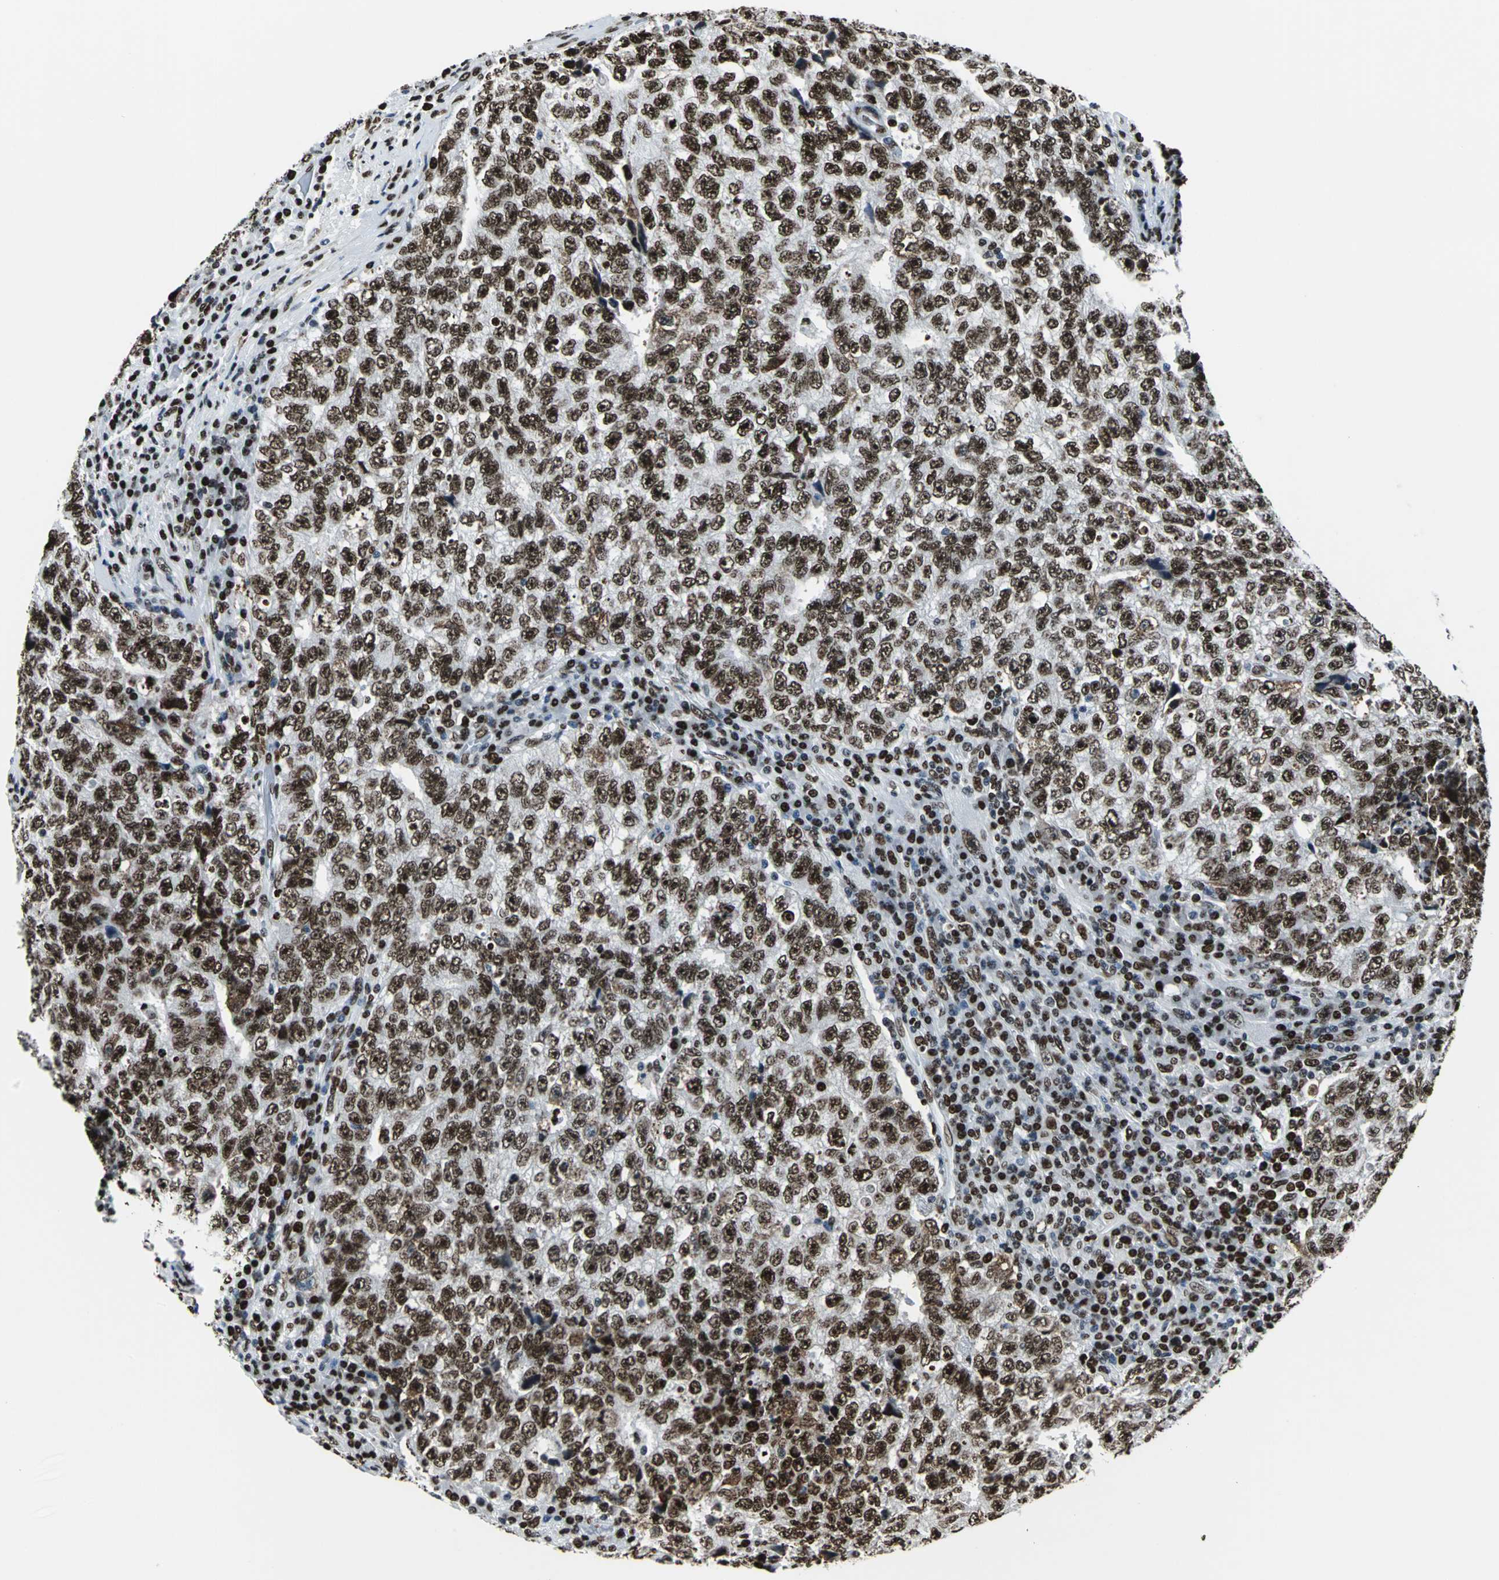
{"staining": {"intensity": "strong", "quantity": ">75%", "location": "cytoplasmic/membranous,nuclear"}, "tissue": "testis cancer", "cell_type": "Tumor cells", "image_type": "cancer", "snomed": [{"axis": "morphology", "description": "Necrosis, NOS"}, {"axis": "morphology", "description": "Carcinoma, Embryonal, NOS"}, {"axis": "topography", "description": "Testis"}], "caption": "Protein staining reveals strong cytoplasmic/membranous and nuclear expression in about >75% of tumor cells in embryonal carcinoma (testis).", "gene": "APEX1", "patient": {"sex": "male", "age": 19}}